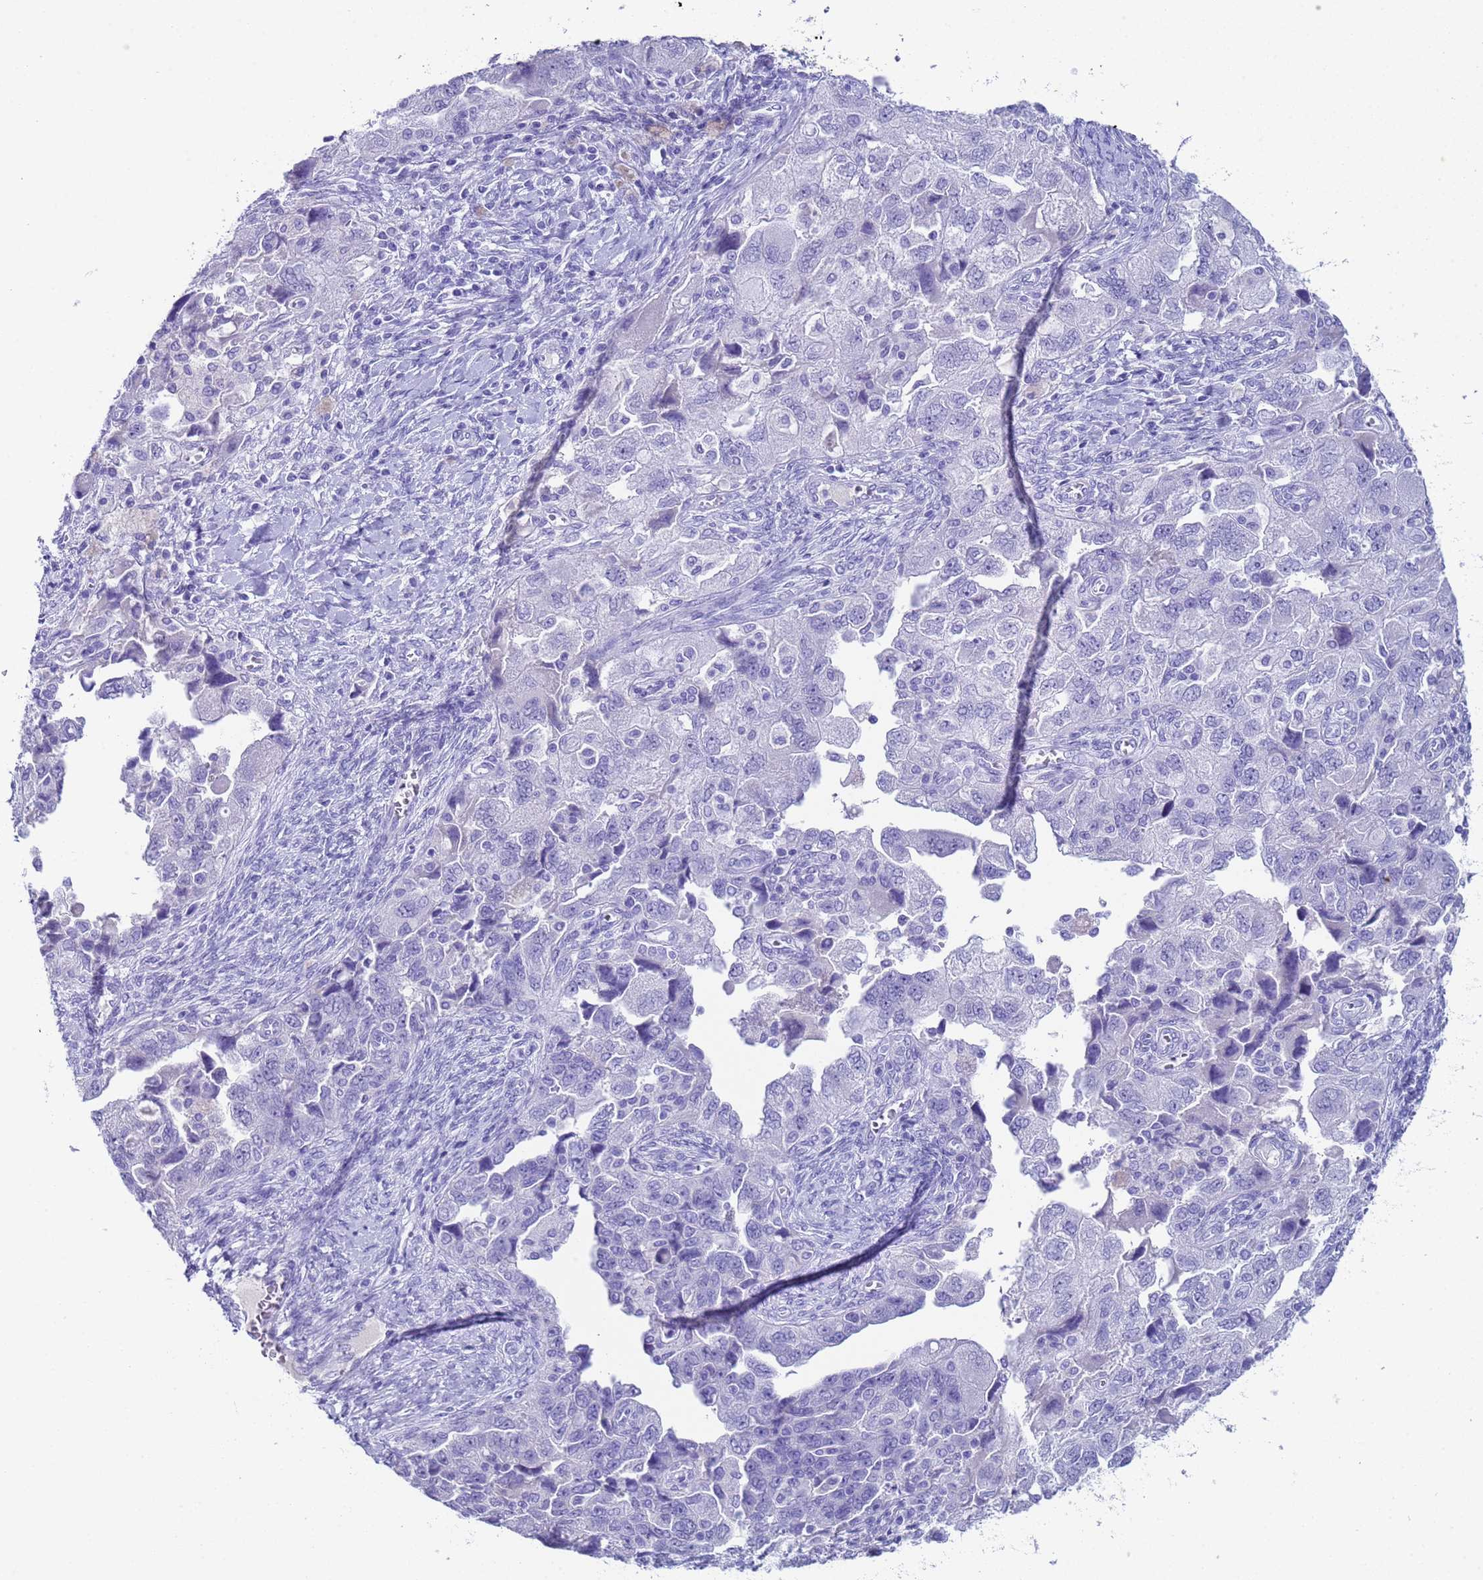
{"staining": {"intensity": "negative", "quantity": "none", "location": "none"}, "tissue": "ovarian cancer", "cell_type": "Tumor cells", "image_type": "cancer", "snomed": [{"axis": "morphology", "description": "Carcinoma, NOS"}, {"axis": "morphology", "description": "Cystadenocarcinoma, serous, NOS"}, {"axis": "topography", "description": "Ovary"}], "caption": "High magnification brightfield microscopy of ovarian cancer stained with DAB (3,3'-diaminobenzidine) (brown) and counterstained with hematoxylin (blue): tumor cells show no significant staining. (DAB (3,3'-diaminobenzidine) immunohistochemistry with hematoxylin counter stain).", "gene": "CKM", "patient": {"sex": "female", "age": 69}}